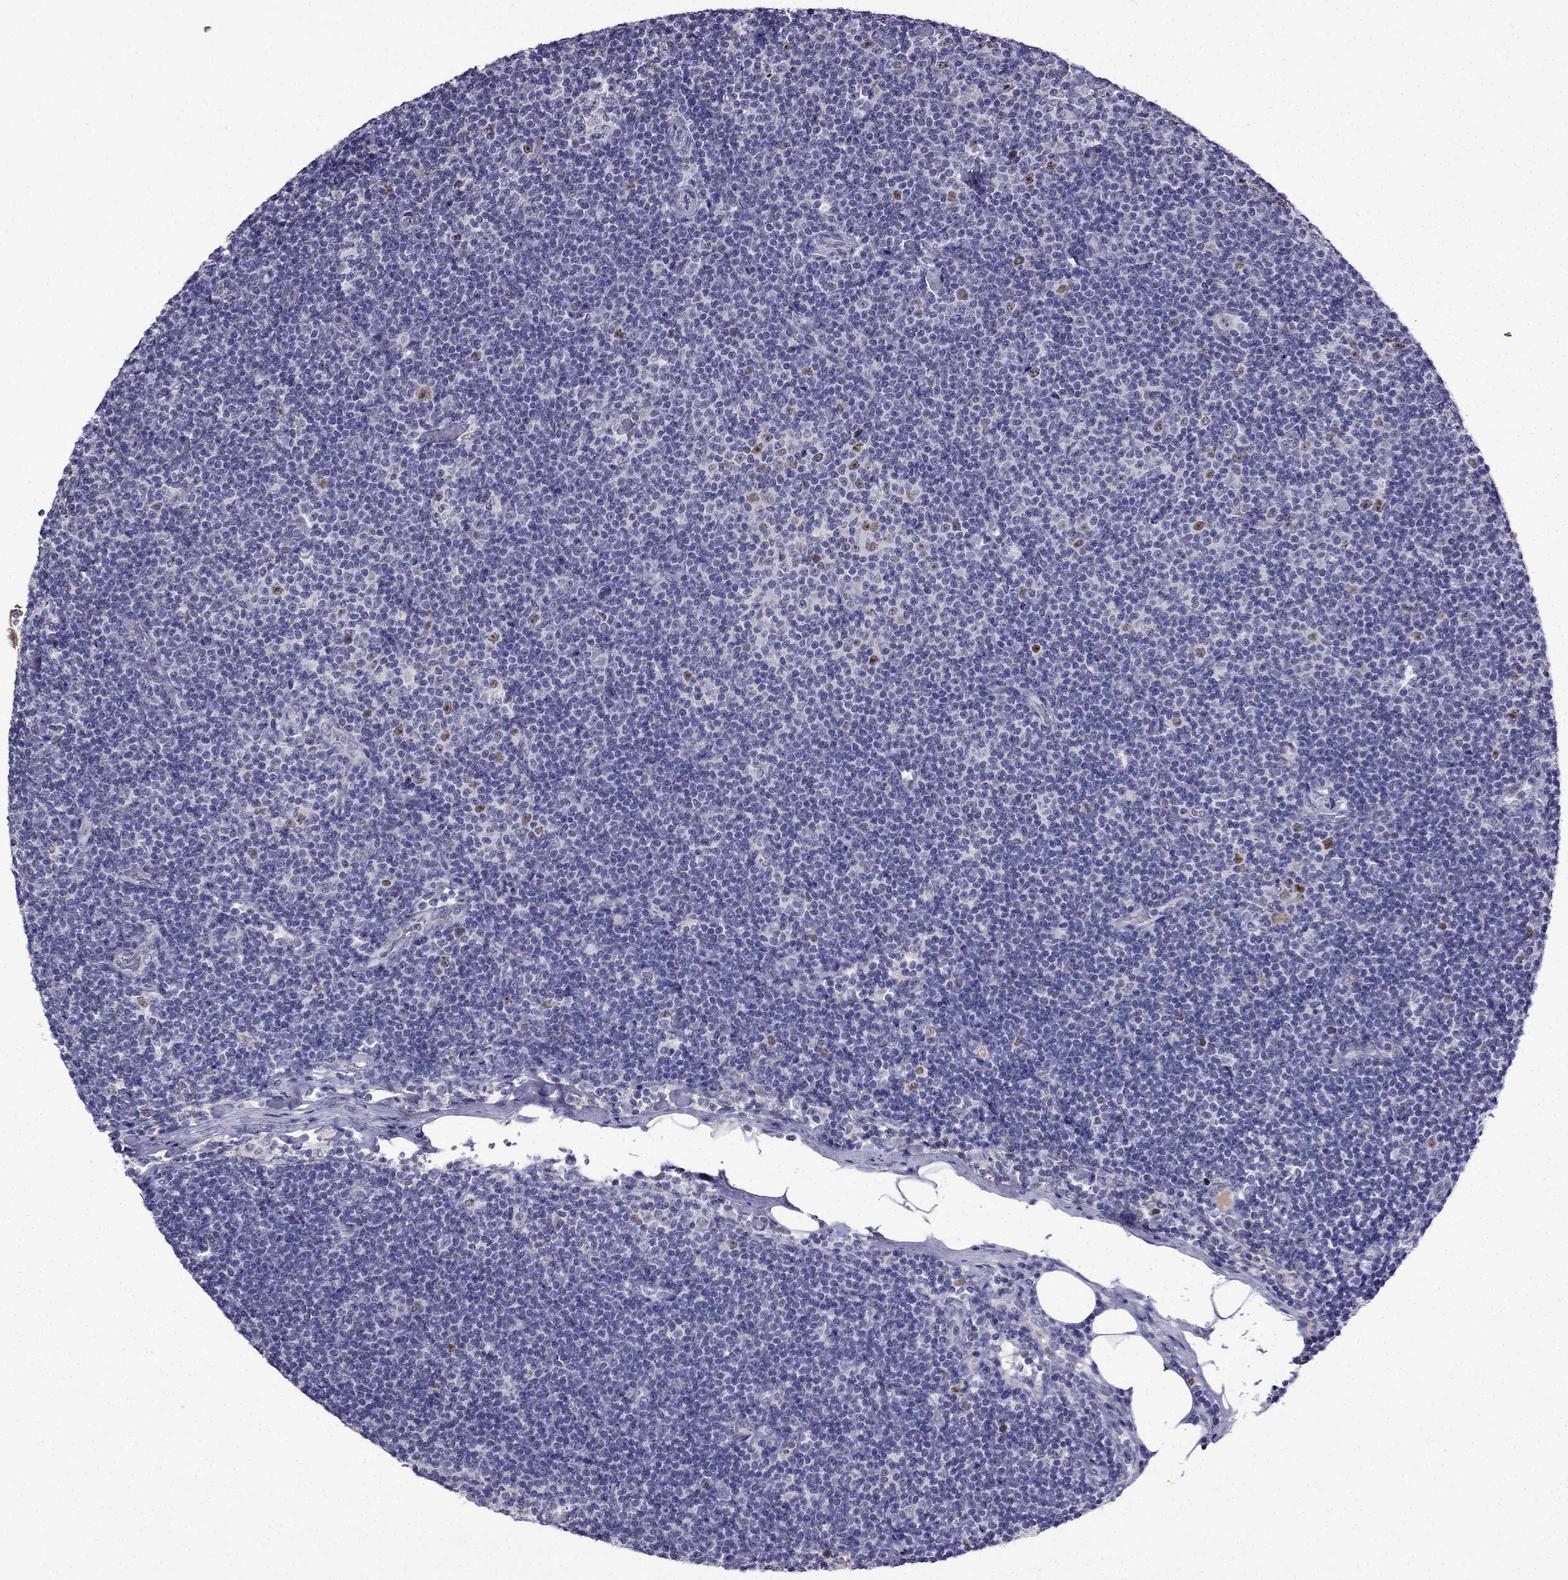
{"staining": {"intensity": "moderate", "quantity": "<25%", "location": "nuclear"}, "tissue": "lymphoma", "cell_type": "Tumor cells", "image_type": "cancer", "snomed": [{"axis": "morphology", "description": "Malignant lymphoma, non-Hodgkin's type, Low grade"}, {"axis": "topography", "description": "Lymph node"}], "caption": "DAB (3,3'-diaminobenzidine) immunohistochemical staining of lymphoma reveals moderate nuclear protein expression in about <25% of tumor cells. The staining was performed using DAB (3,3'-diaminobenzidine), with brown indicating positive protein expression. Nuclei are stained blue with hematoxylin.", "gene": "UHRF1", "patient": {"sex": "male", "age": 81}}